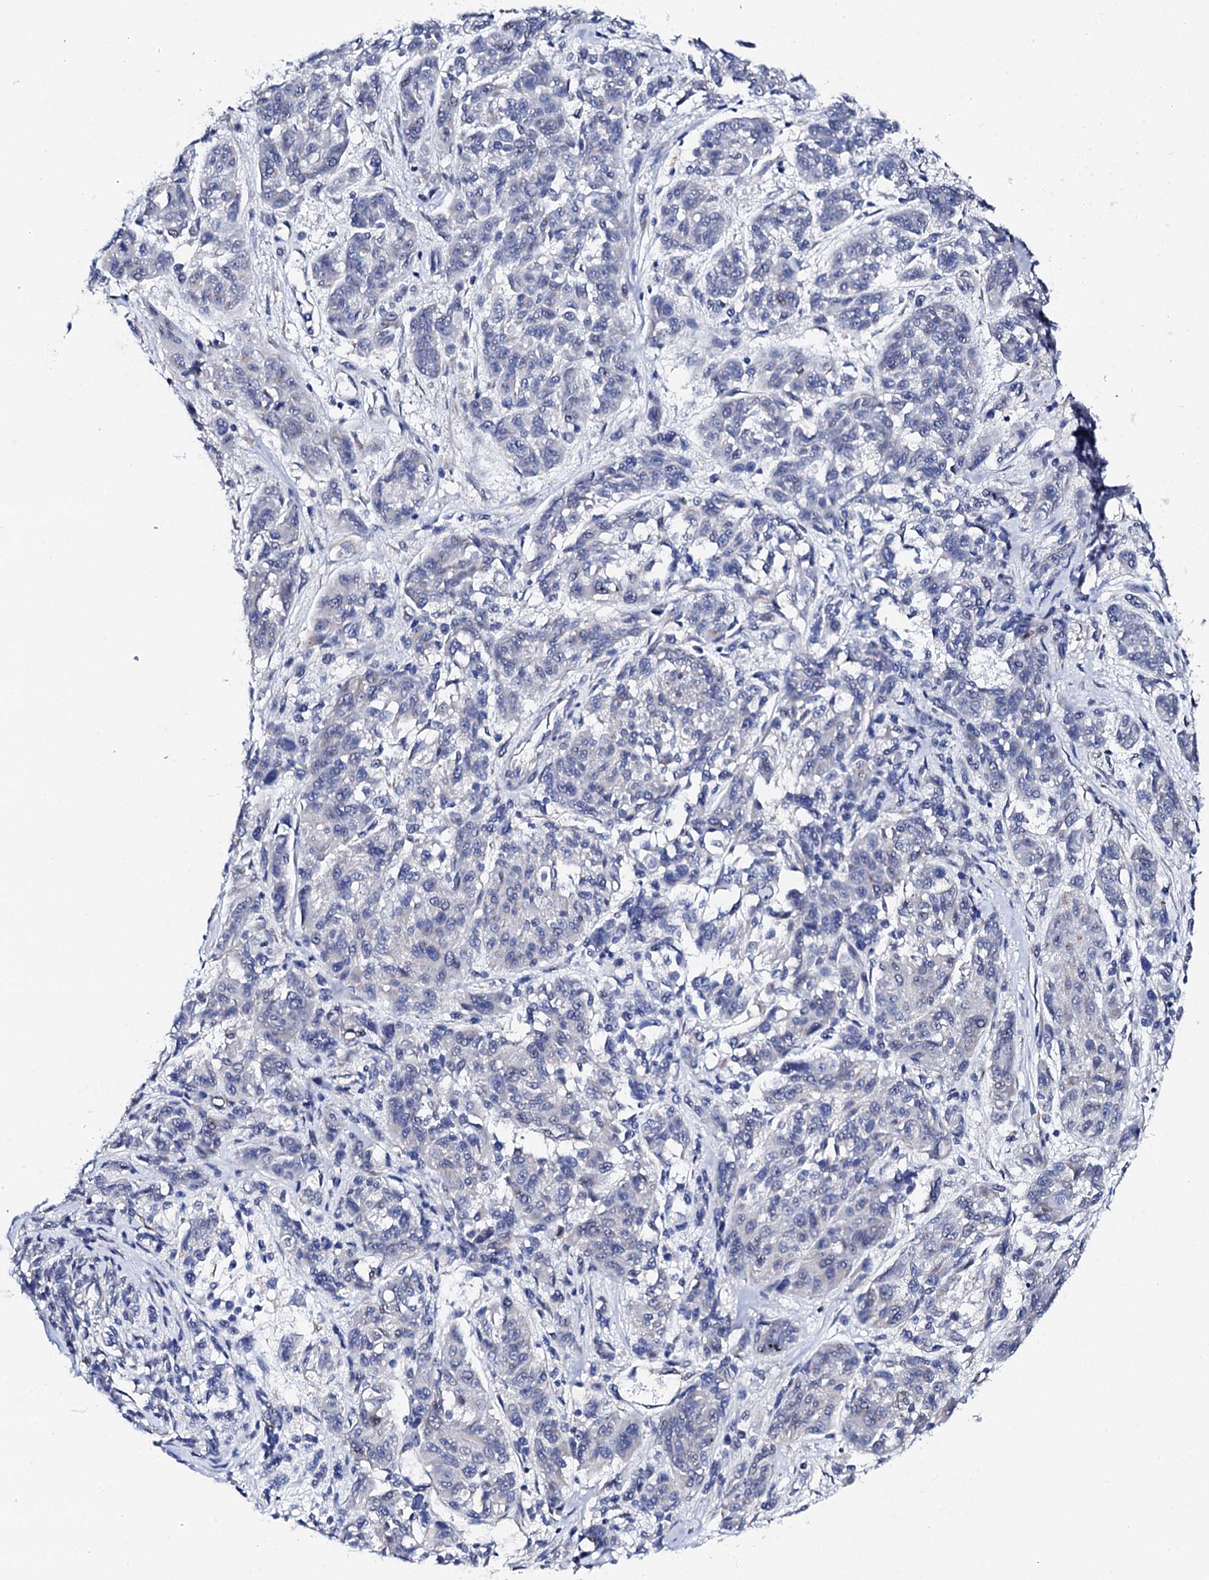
{"staining": {"intensity": "negative", "quantity": "none", "location": "none"}, "tissue": "melanoma", "cell_type": "Tumor cells", "image_type": "cancer", "snomed": [{"axis": "morphology", "description": "Malignant melanoma, NOS"}, {"axis": "topography", "description": "Skin"}], "caption": "An image of melanoma stained for a protein reveals no brown staining in tumor cells. (DAB (3,3'-diaminobenzidine) immunohistochemistry (IHC) visualized using brightfield microscopy, high magnification).", "gene": "TRDN", "patient": {"sex": "male", "age": 53}}